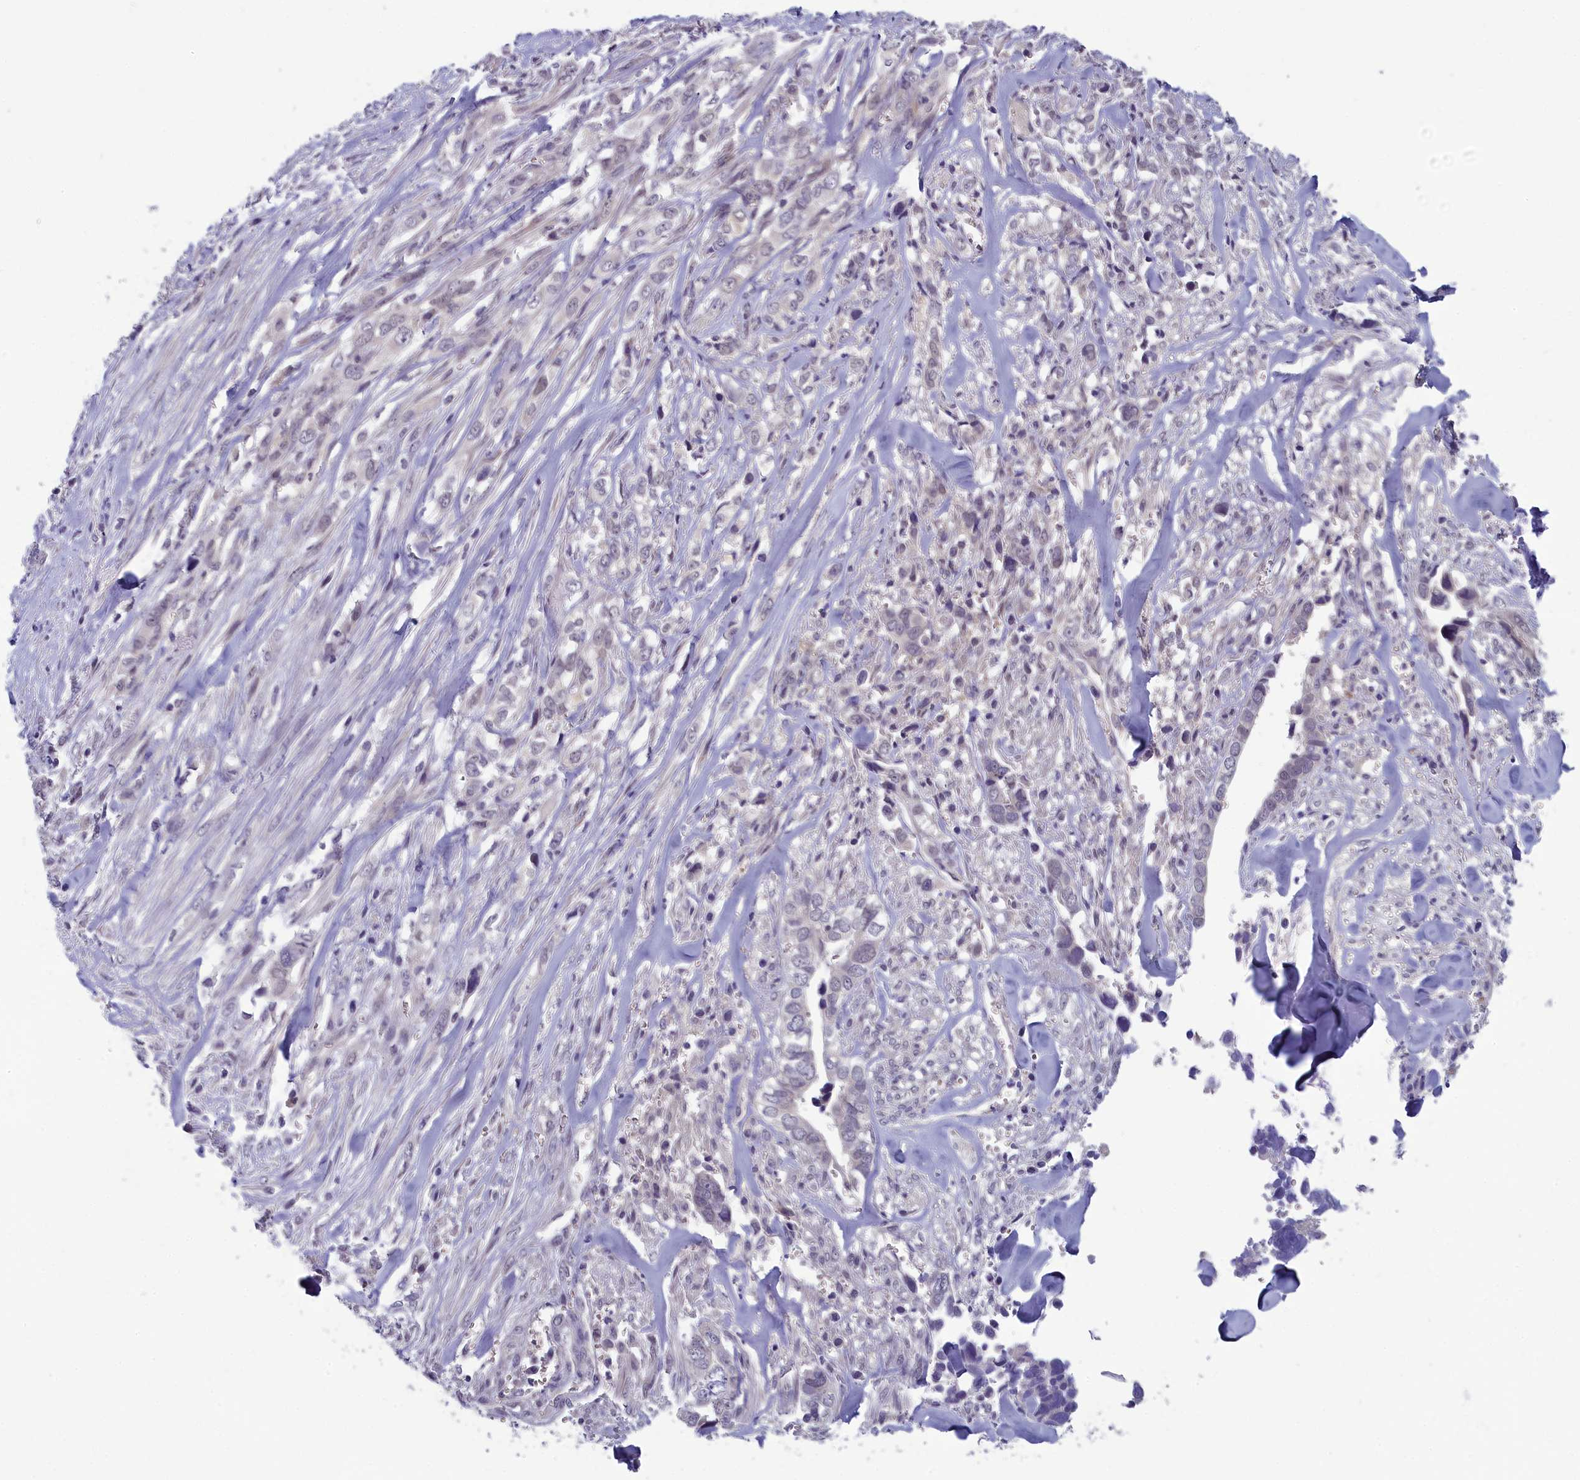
{"staining": {"intensity": "negative", "quantity": "none", "location": "none"}, "tissue": "liver cancer", "cell_type": "Tumor cells", "image_type": "cancer", "snomed": [{"axis": "morphology", "description": "Cholangiocarcinoma"}, {"axis": "topography", "description": "Liver"}], "caption": "An immunohistochemistry (IHC) image of cholangiocarcinoma (liver) is shown. There is no staining in tumor cells of cholangiocarcinoma (liver).", "gene": "MRI1", "patient": {"sex": "female", "age": 79}}